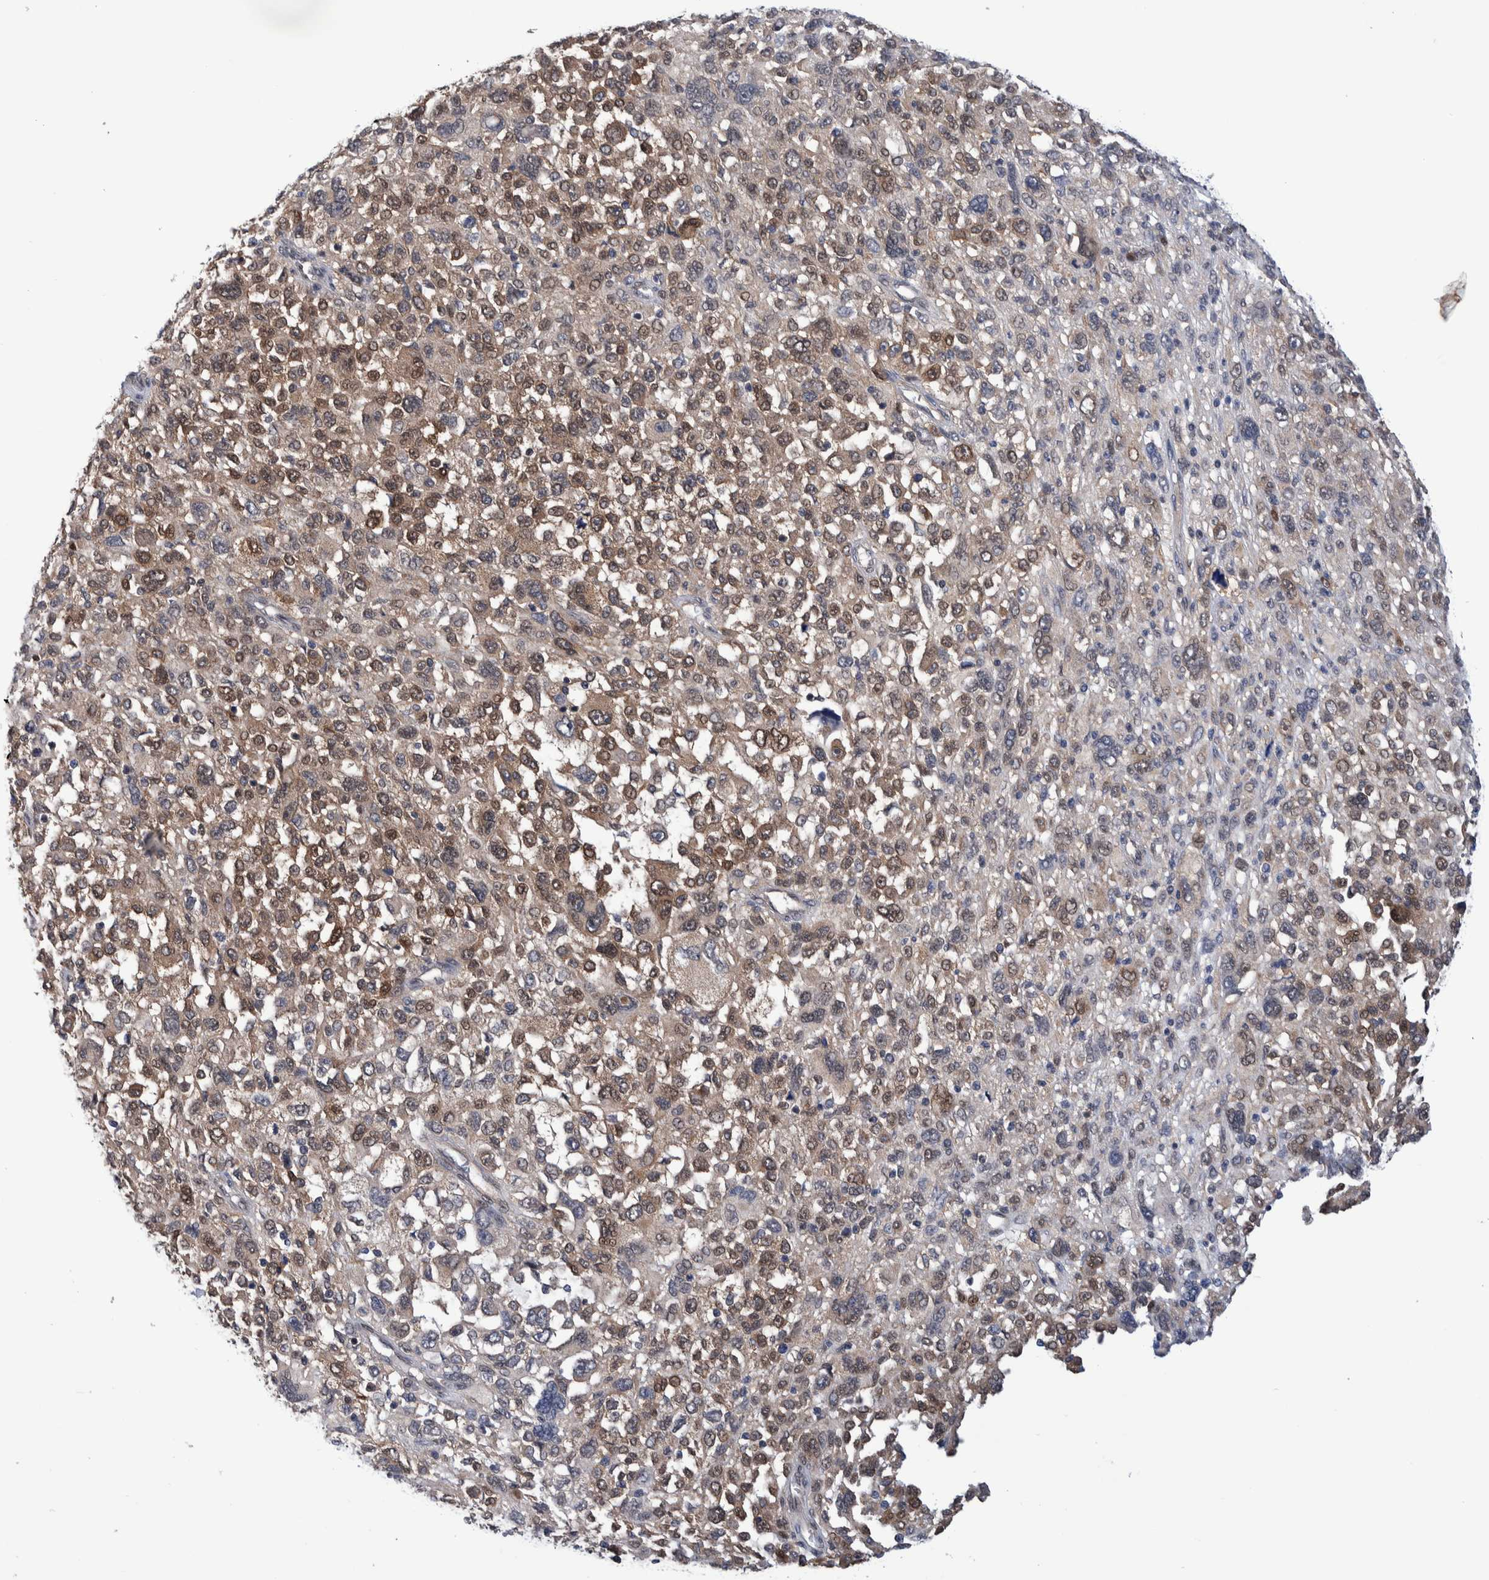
{"staining": {"intensity": "moderate", "quantity": "25%-75%", "location": "cytoplasmic/membranous"}, "tissue": "melanoma", "cell_type": "Tumor cells", "image_type": "cancer", "snomed": [{"axis": "morphology", "description": "Malignant melanoma, NOS"}, {"axis": "topography", "description": "Skin"}], "caption": "Malignant melanoma stained with immunohistochemistry reveals moderate cytoplasmic/membranous positivity in approximately 25%-75% of tumor cells.", "gene": "PFAS", "patient": {"sex": "female", "age": 55}}